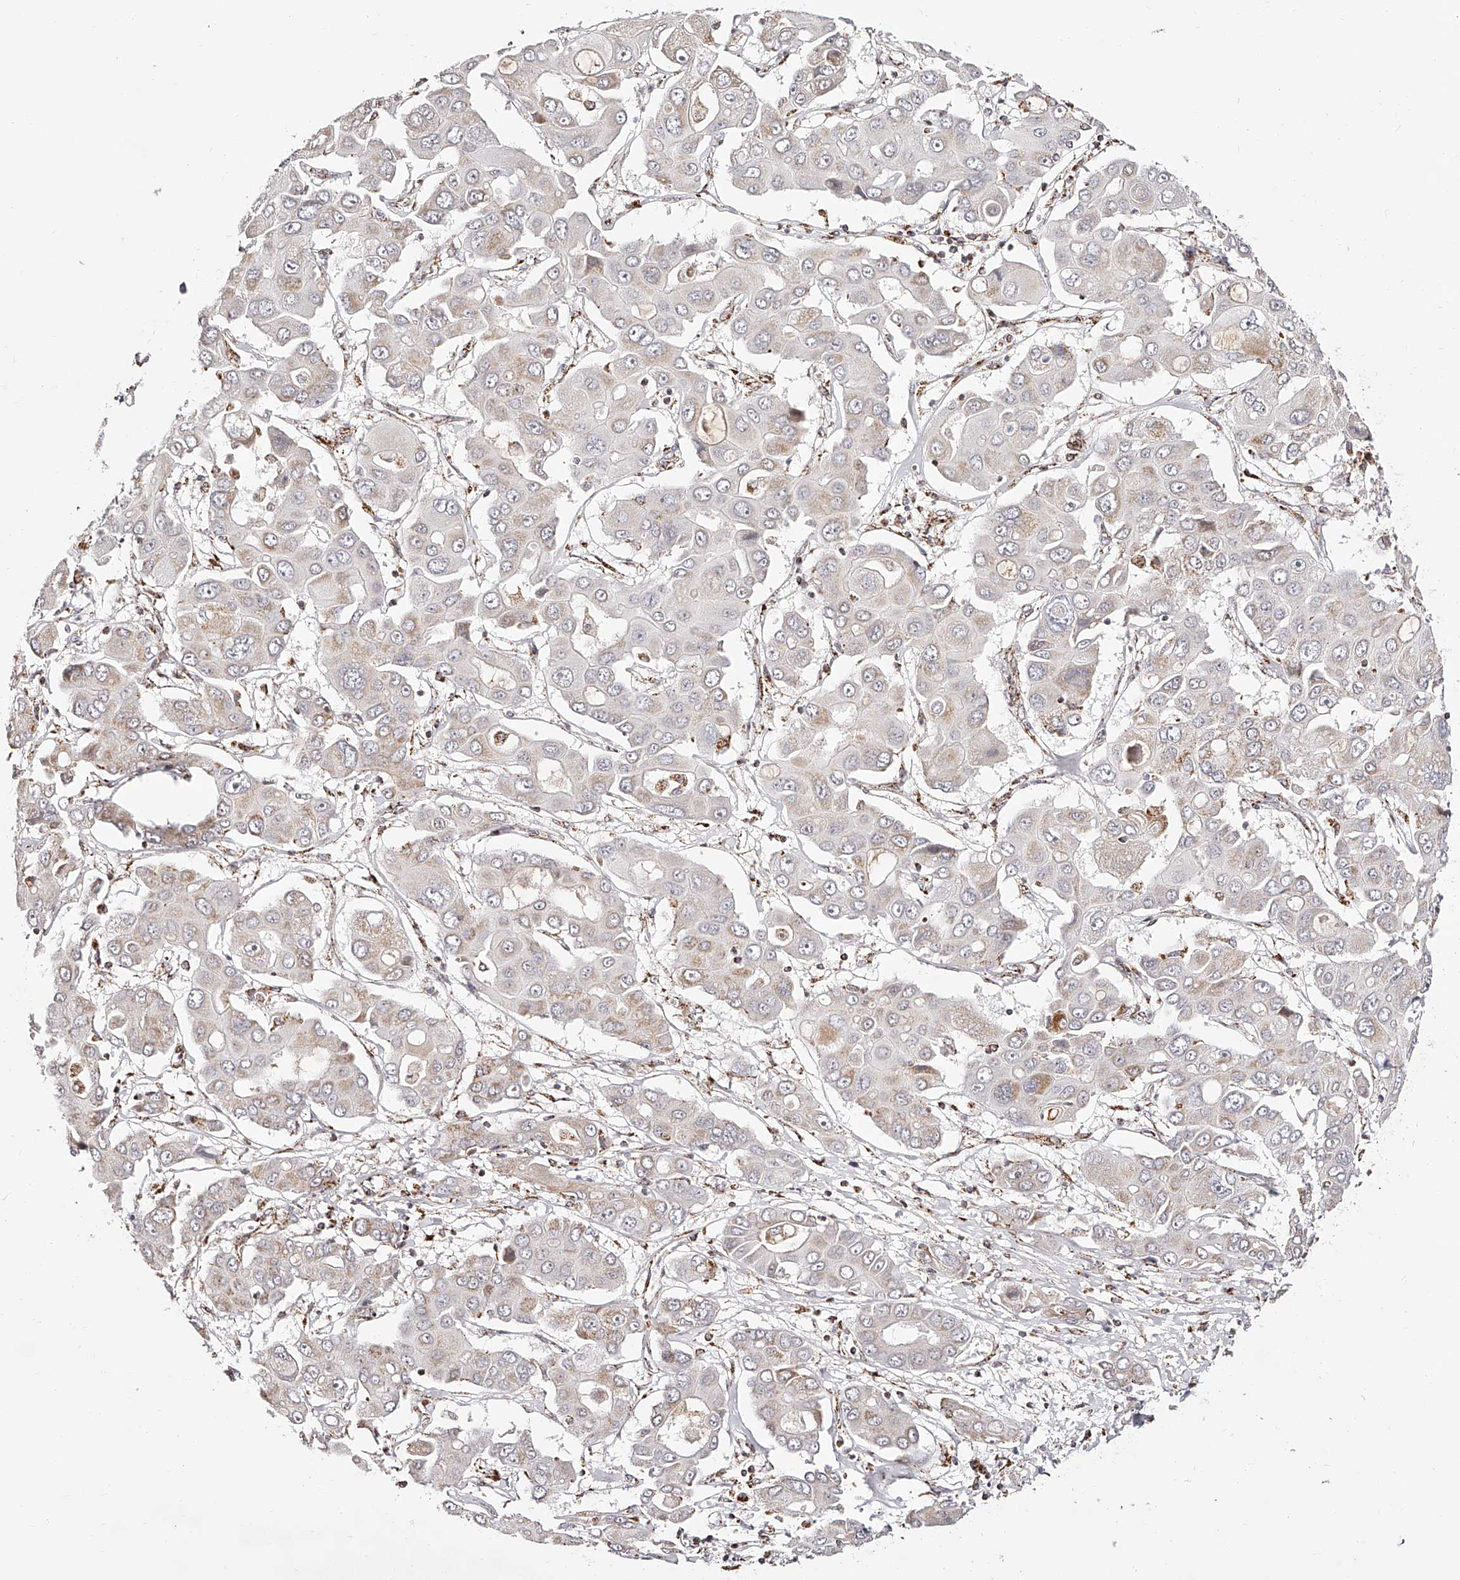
{"staining": {"intensity": "weak", "quantity": "<25%", "location": "cytoplasmic/membranous"}, "tissue": "liver cancer", "cell_type": "Tumor cells", "image_type": "cancer", "snomed": [{"axis": "morphology", "description": "Cholangiocarcinoma"}, {"axis": "topography", "description": "Liver"}], "caption": "High magnification brightfield microscopy of liver cholangiocarcinoma stained with DAB (3,3'-diaminobenzidine) (brown) and counterstained with hematoxylin (blue): tumor cells show no significant staining.", "gene": "NDUFV3", "patient": {"sex": "male", "age": 67}}